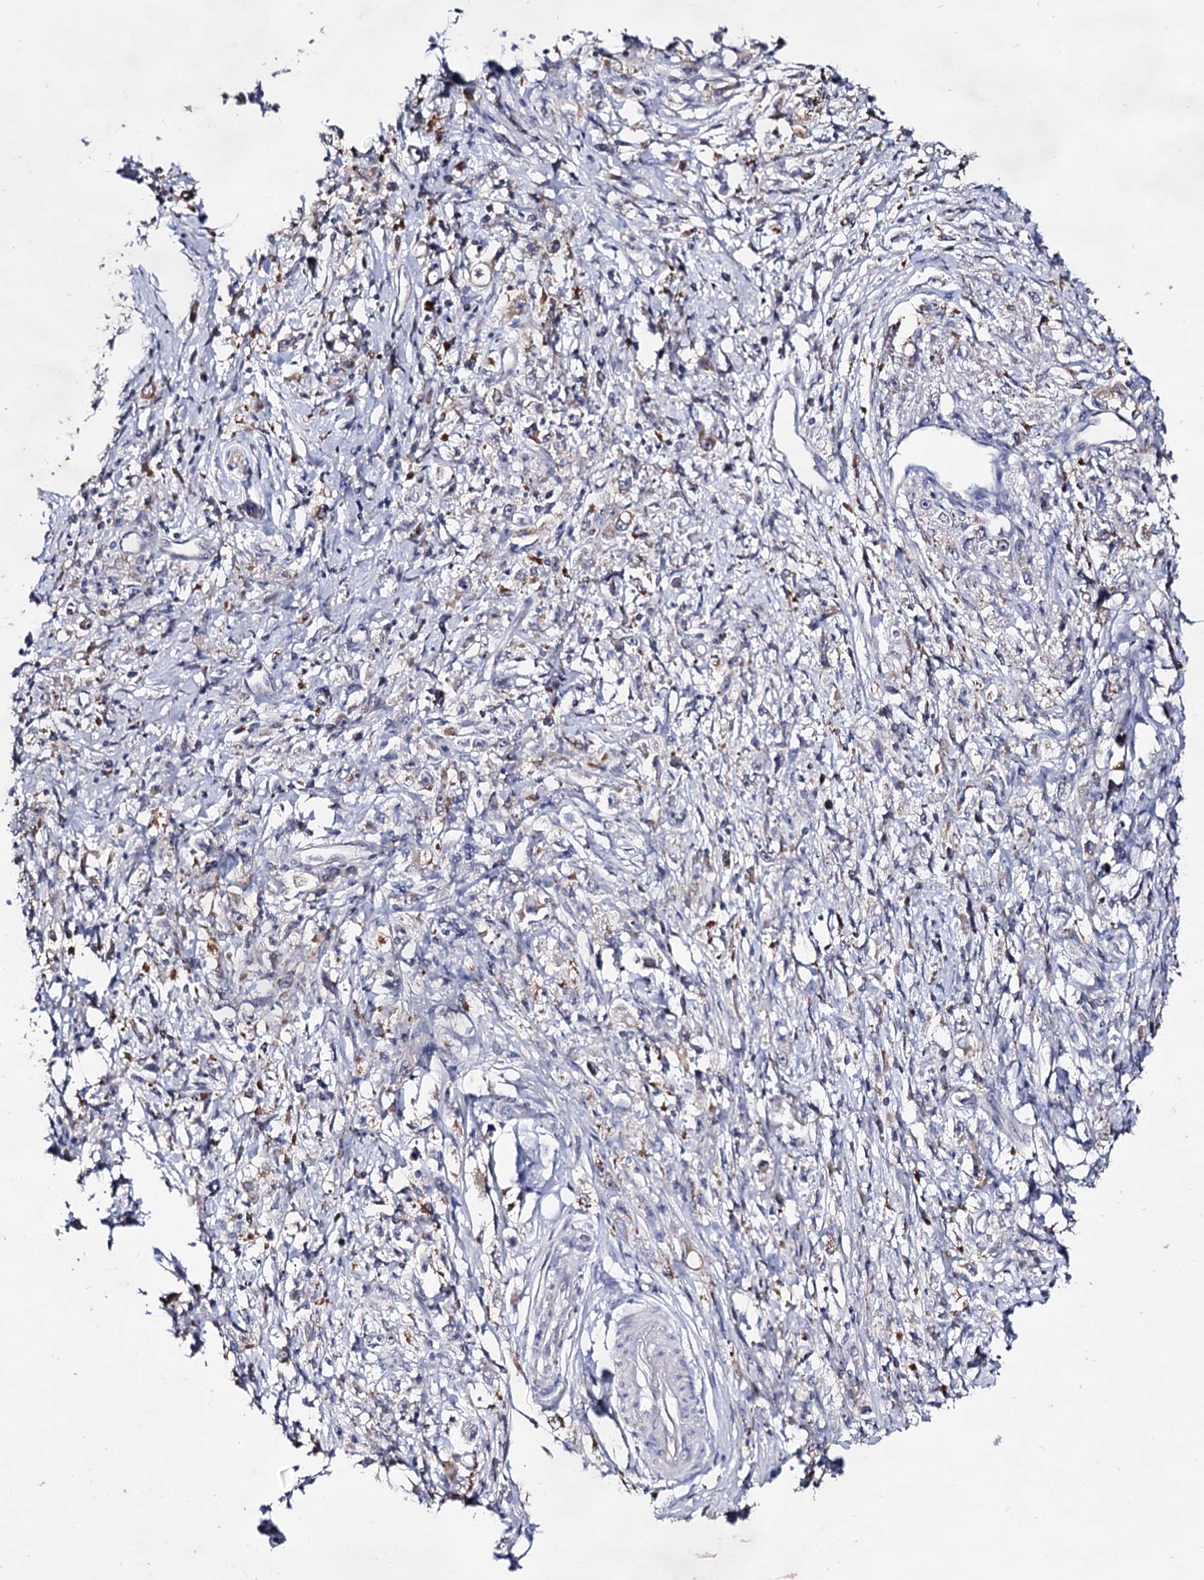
{"staining": {"intensity": "negative", "quantity": "none", "location": "none"}, "tissue": "stomach cancer", "cell_type": "Tumor cells", "image_type": "cancer", "snomed": [{"axis": "morphology", "description": "Adenocarcinoma, NOS"}, {"axis": "topography", "description": "Stomach"}], "caption": "IHC of adenocarcinoma (stomach) reveals no staining in tumor cells.", "gene": "ARFIP2", "patient": {"sex": "female", "age": 59}}